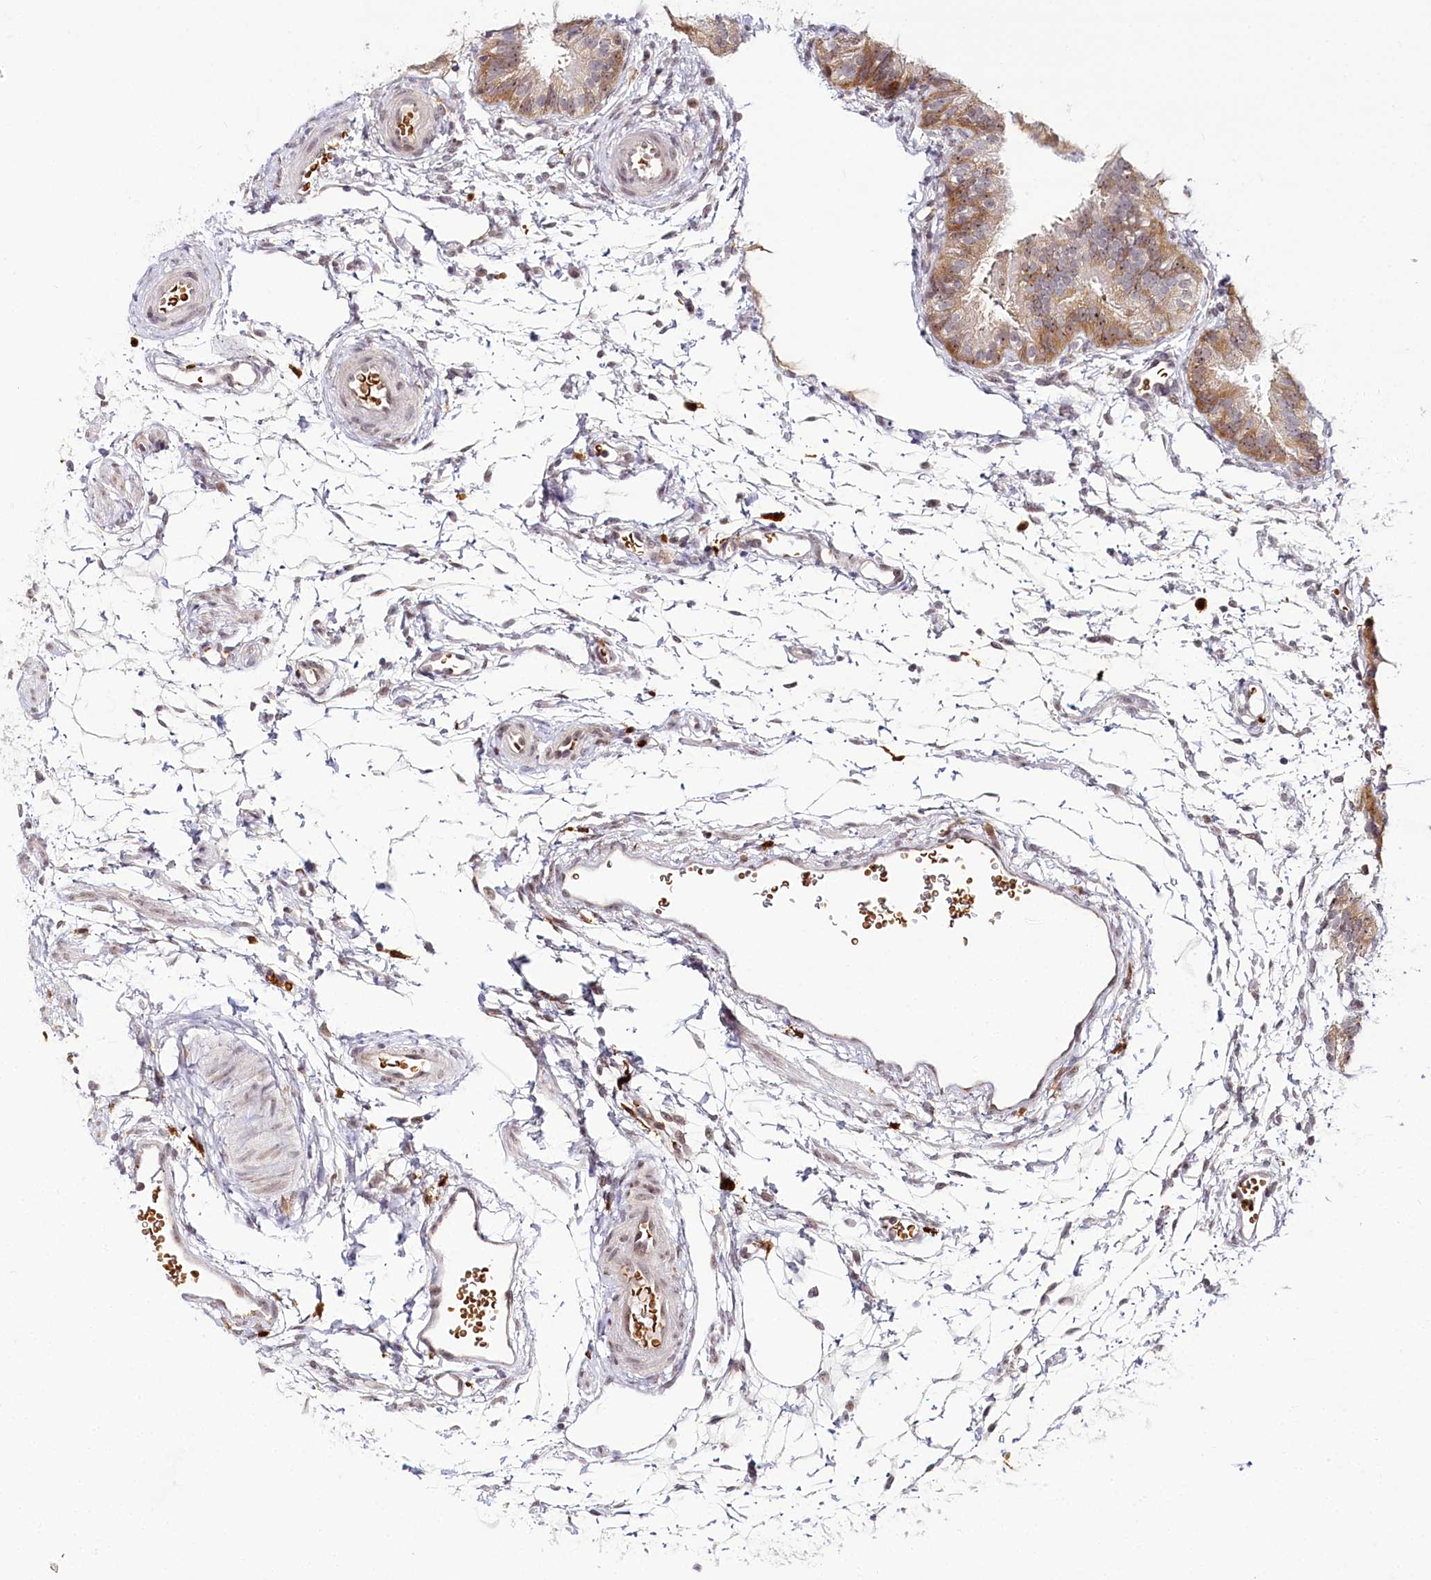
{"staining": {"intensity": "moderate", "quantity": ">75%", "location": "cytoplasmic/membranous,nuclear"}, "tissue": "fallopian tube", "cell_type": "Glandular cells", "image_type": "normal", "snomed": [{"axis": "morphology", "description": "Normal tissue, NOS"}, {"axis": "topography", "description": "Fallopian tube"}], "caption": "IHC photomicrograph of benign fallopian tube stained for a protein (brown), which shows medium levels of moderate cytoplasmic/membranous,nuclear staining in about >75% of glandular cells.", "gene": "WDR36", "patient": {"sex": "female", "age": 35}}